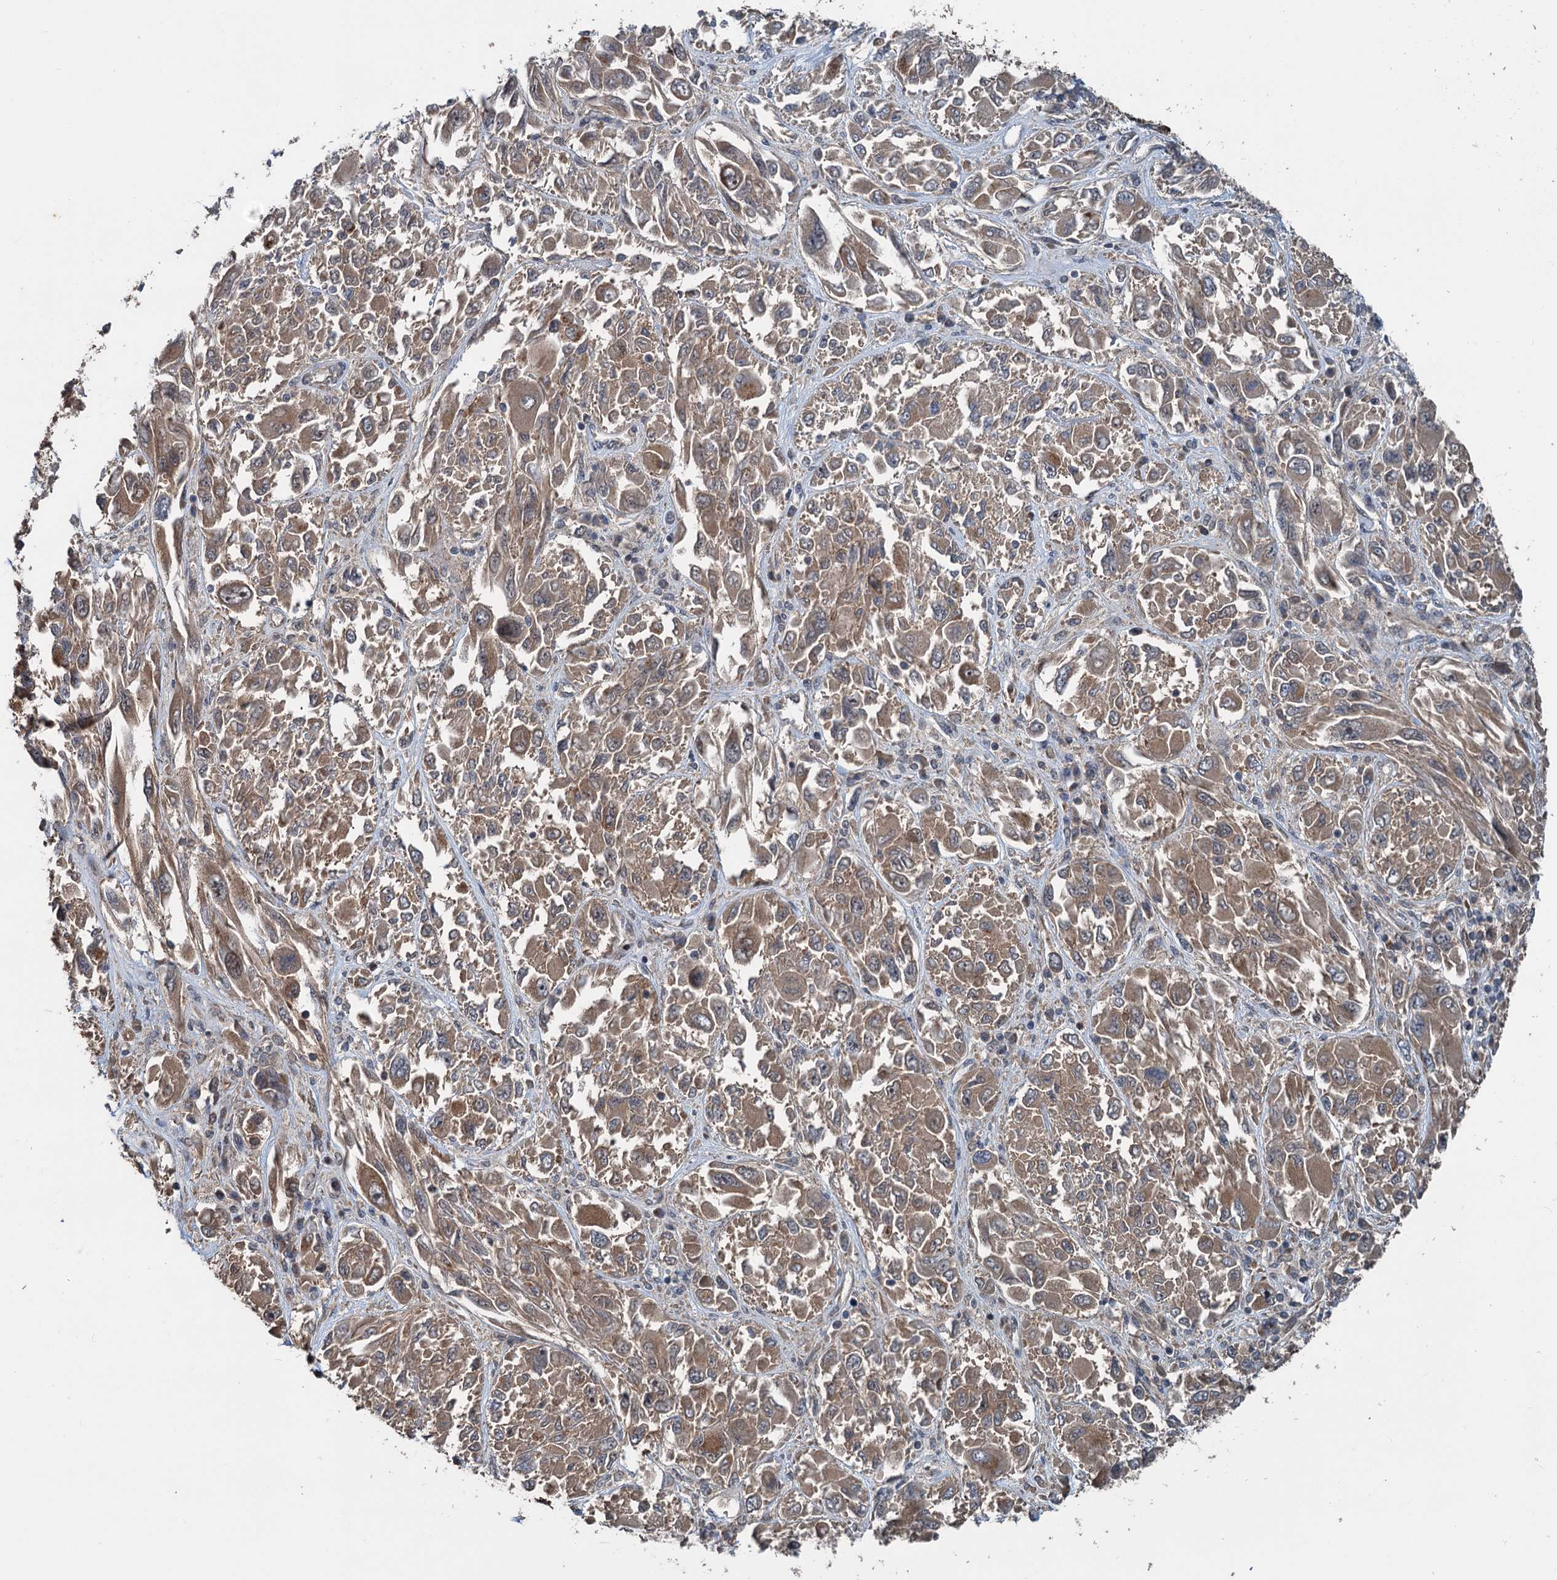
{"staining": {"intensity": "moderate", "quantity": ">75%", "location": "cytoplasmic/membranous"}, "tissue": "melanoma", "cell_type": "Tumor cells", "image_type": "cancer", "snomed": [{"axis": "morphology", "description": "Malignant melanoma, NOS"}, {"axis": "topography", "description": "Skin"}], "caption": "High-power microscopy captured an IHC photomicrograph of melanoma, revealing moderate cytoplasmic/membranous positivity in approximately >75% of tumor cells.", "gene": "TEDC1", "patient": {"sex": "female", "age": 91}}